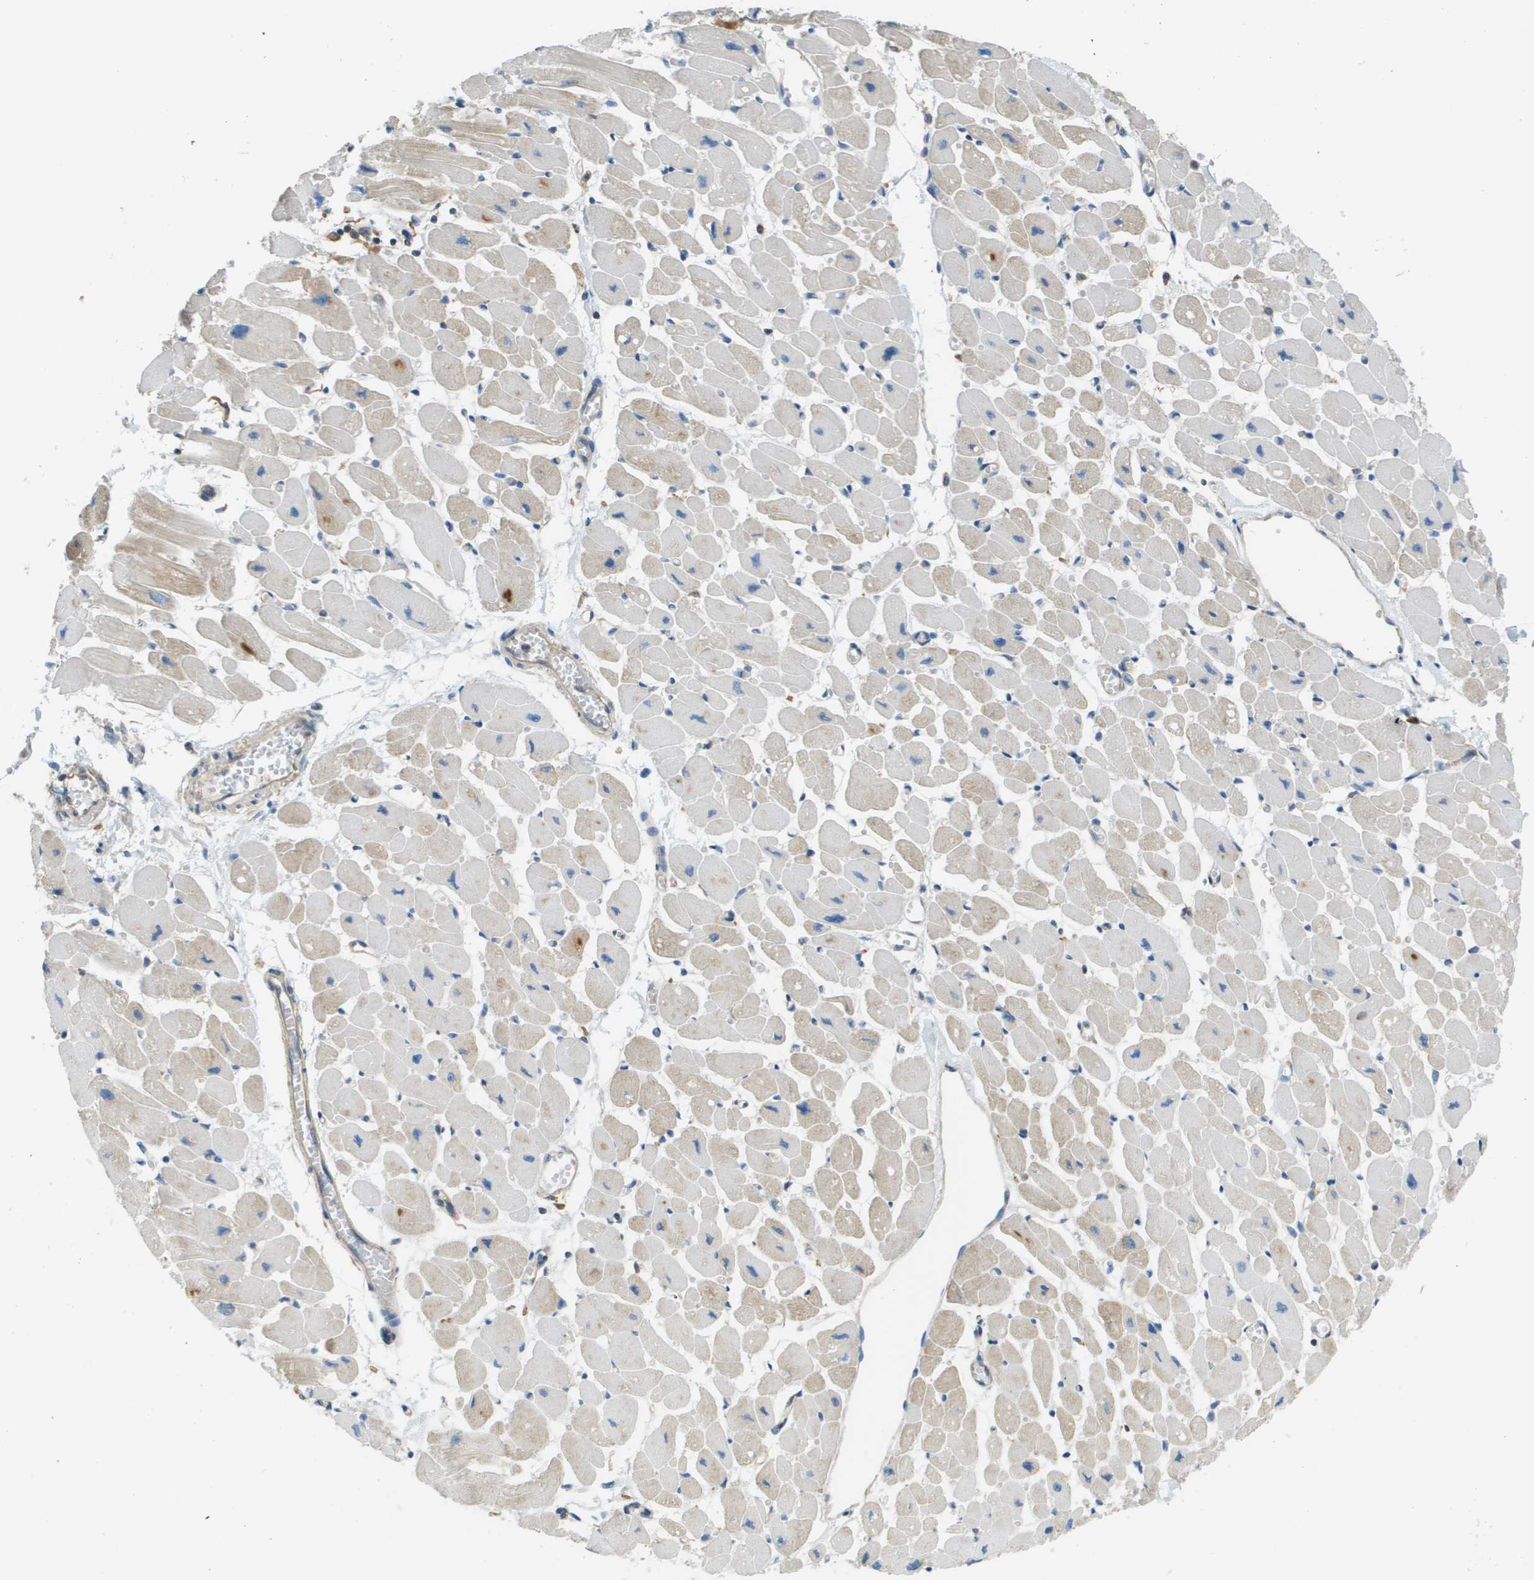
{"staining": {"intensity": "weak", "quantity": "25%-75%", "location": "cytoplasmic/membranous"}, "tissue": "heart muscle", "cell_type": "Cardiomyocytes", "image_type": "normal", "snomed": [{"axis": "morphology", "description": "Normal tissue, NOS"}, {"axis": "topography", "description": "Heart"}], "caption": "Immunohistochemical staining of unremarkable heart muscle reveals 25%-75% levels of weak cytoplasmic/membranous protein positivity in about 25%-75% of cardiomyocytes. (brown staining indicates protein expression, while blue staining denotes nuclei).", "gene": "DNAJB11", "patient": {"sex": "female", "age": 54}}